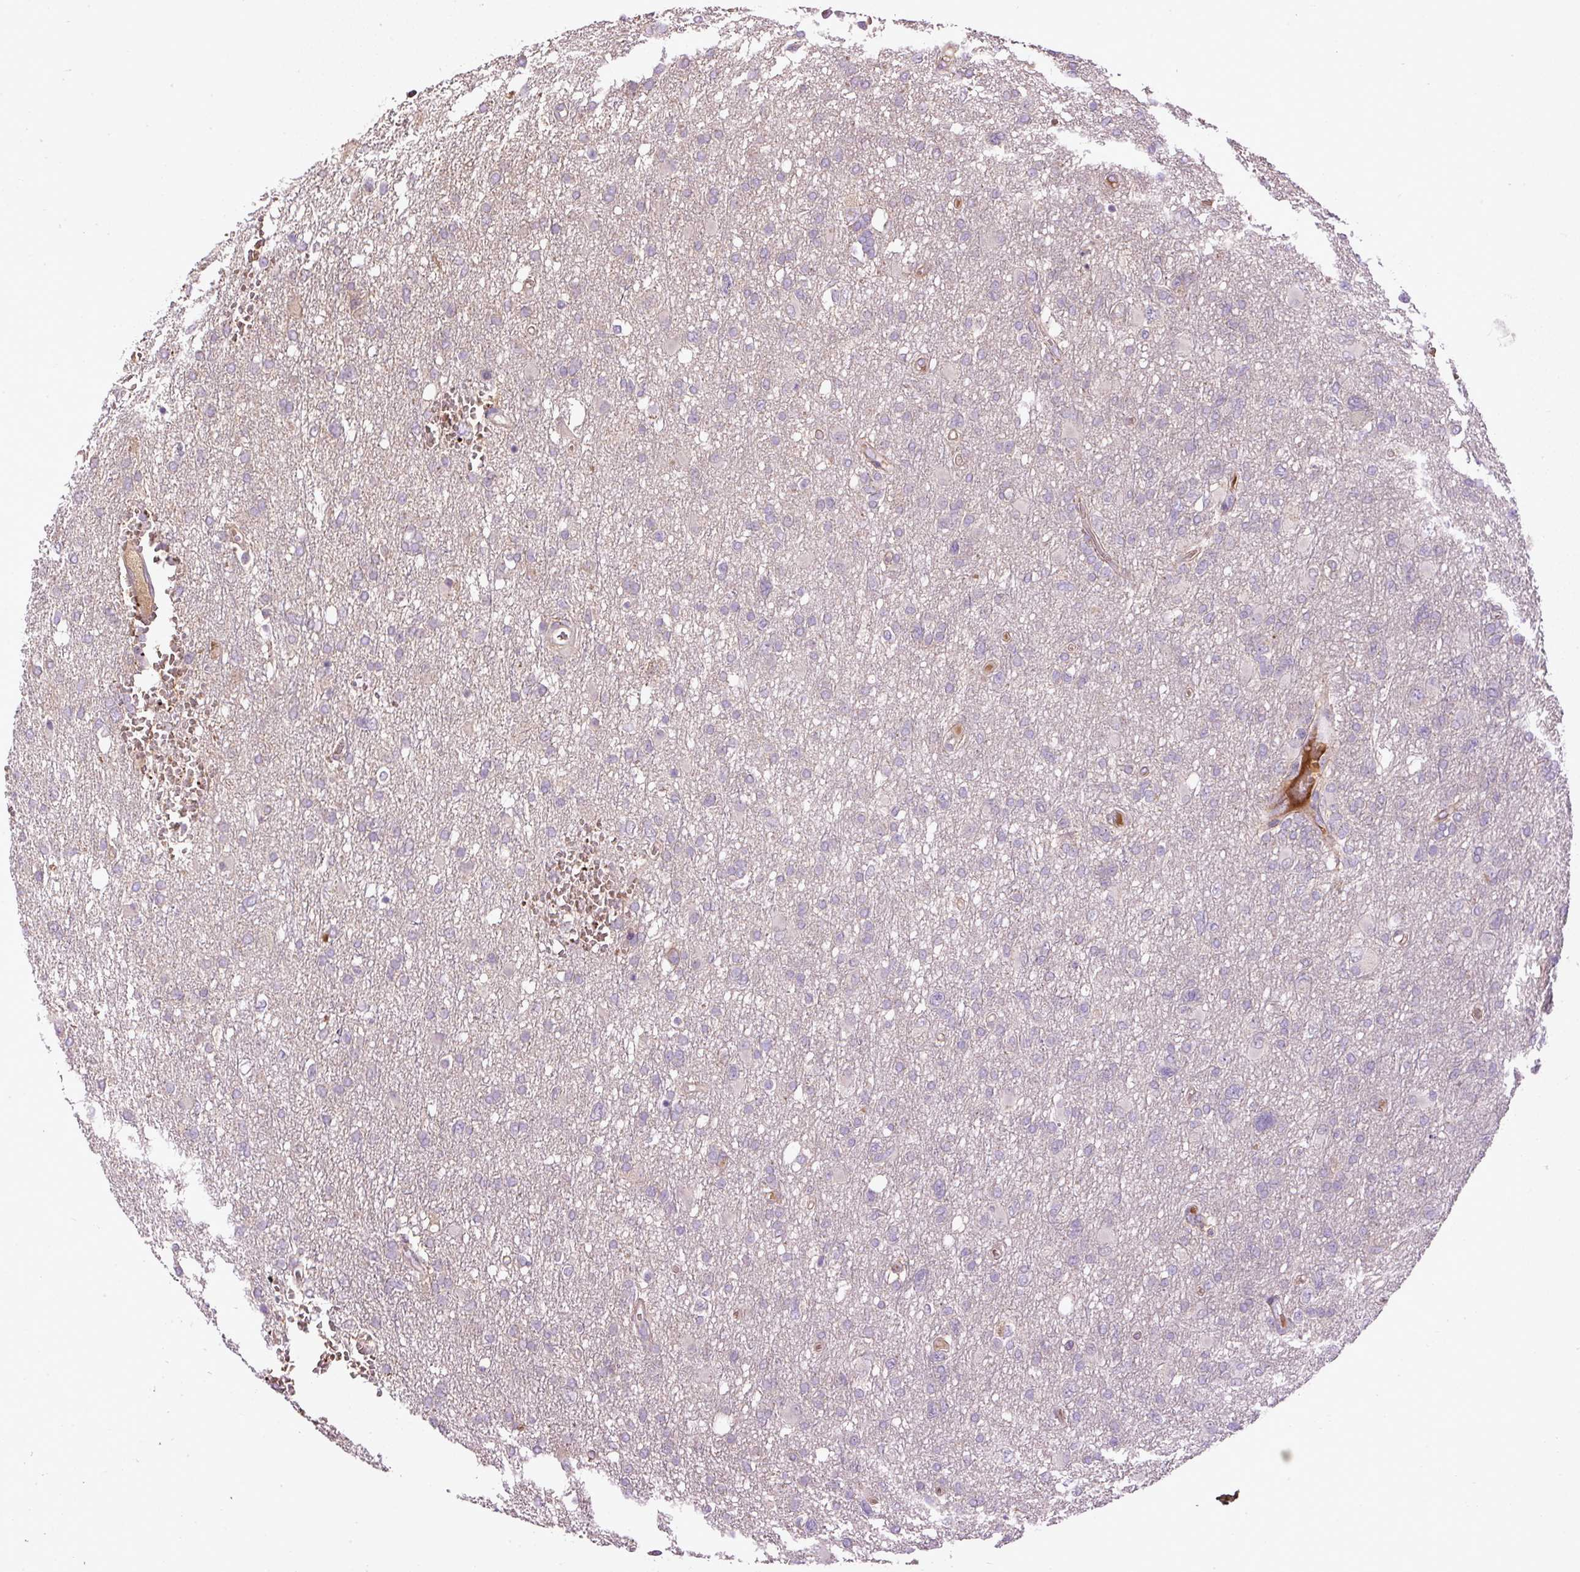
{"staining": {"intensity": "negative", "quantity": "none", "location": "none"}, "tissue": "glioma", "cell_type": "Tumor cells", "image_type": "cancer", "snomed": [{"axis": "morphology", "description": "Glioma, malignant, High grade"}, {"axis": "topography", "description": "Brain"}], "caption": "The photomicrograph exhibits no staining of tumor cells in glioma. The staining is performed using DAB (3,3'-diaminobenzidine) brown chromogen with nuclei counter-stained in using hematoxylin.", "gene": "CXCL13", "patient": {"sex": "male", "age": 61}}